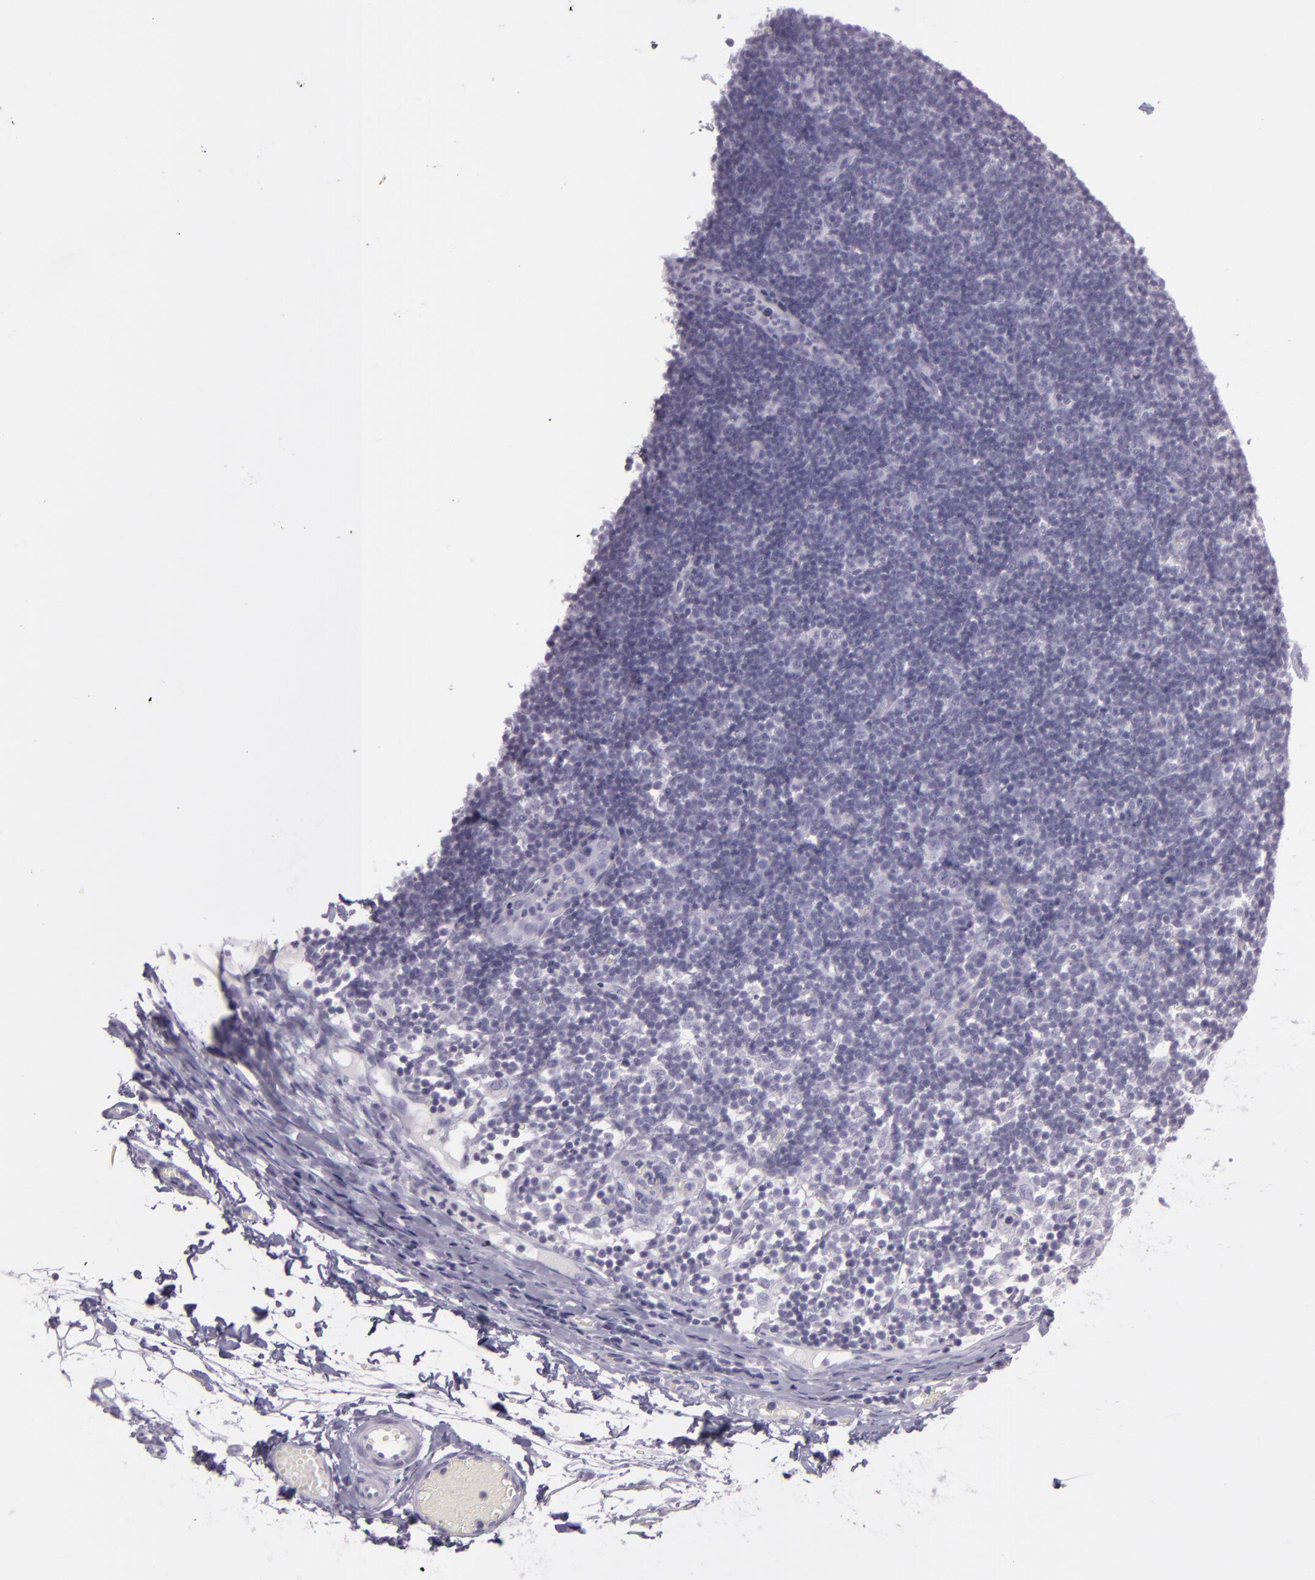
{"staining": {"intensity": "negative", "quantity": "none", "location": "none"}, "tissue": "lymph node", "cell_type": "Germinal center cells", "image_type": "normal", "snomed": [{"axis": "morphology", "description": "Normal tissue, NOS"}, {"axis": "morphology", "description": "Inflammation, NOS"}, {"axis": "topography", "description": "Lymph node"}, {"axis": "topography", "description": "Salivary gland"}], "caption": "Human lymph node stained for a protein using IHC shows no positivity in germinal center cells.", "gene": "MUC6", "patient": {"sex": "male", "age": 3}}